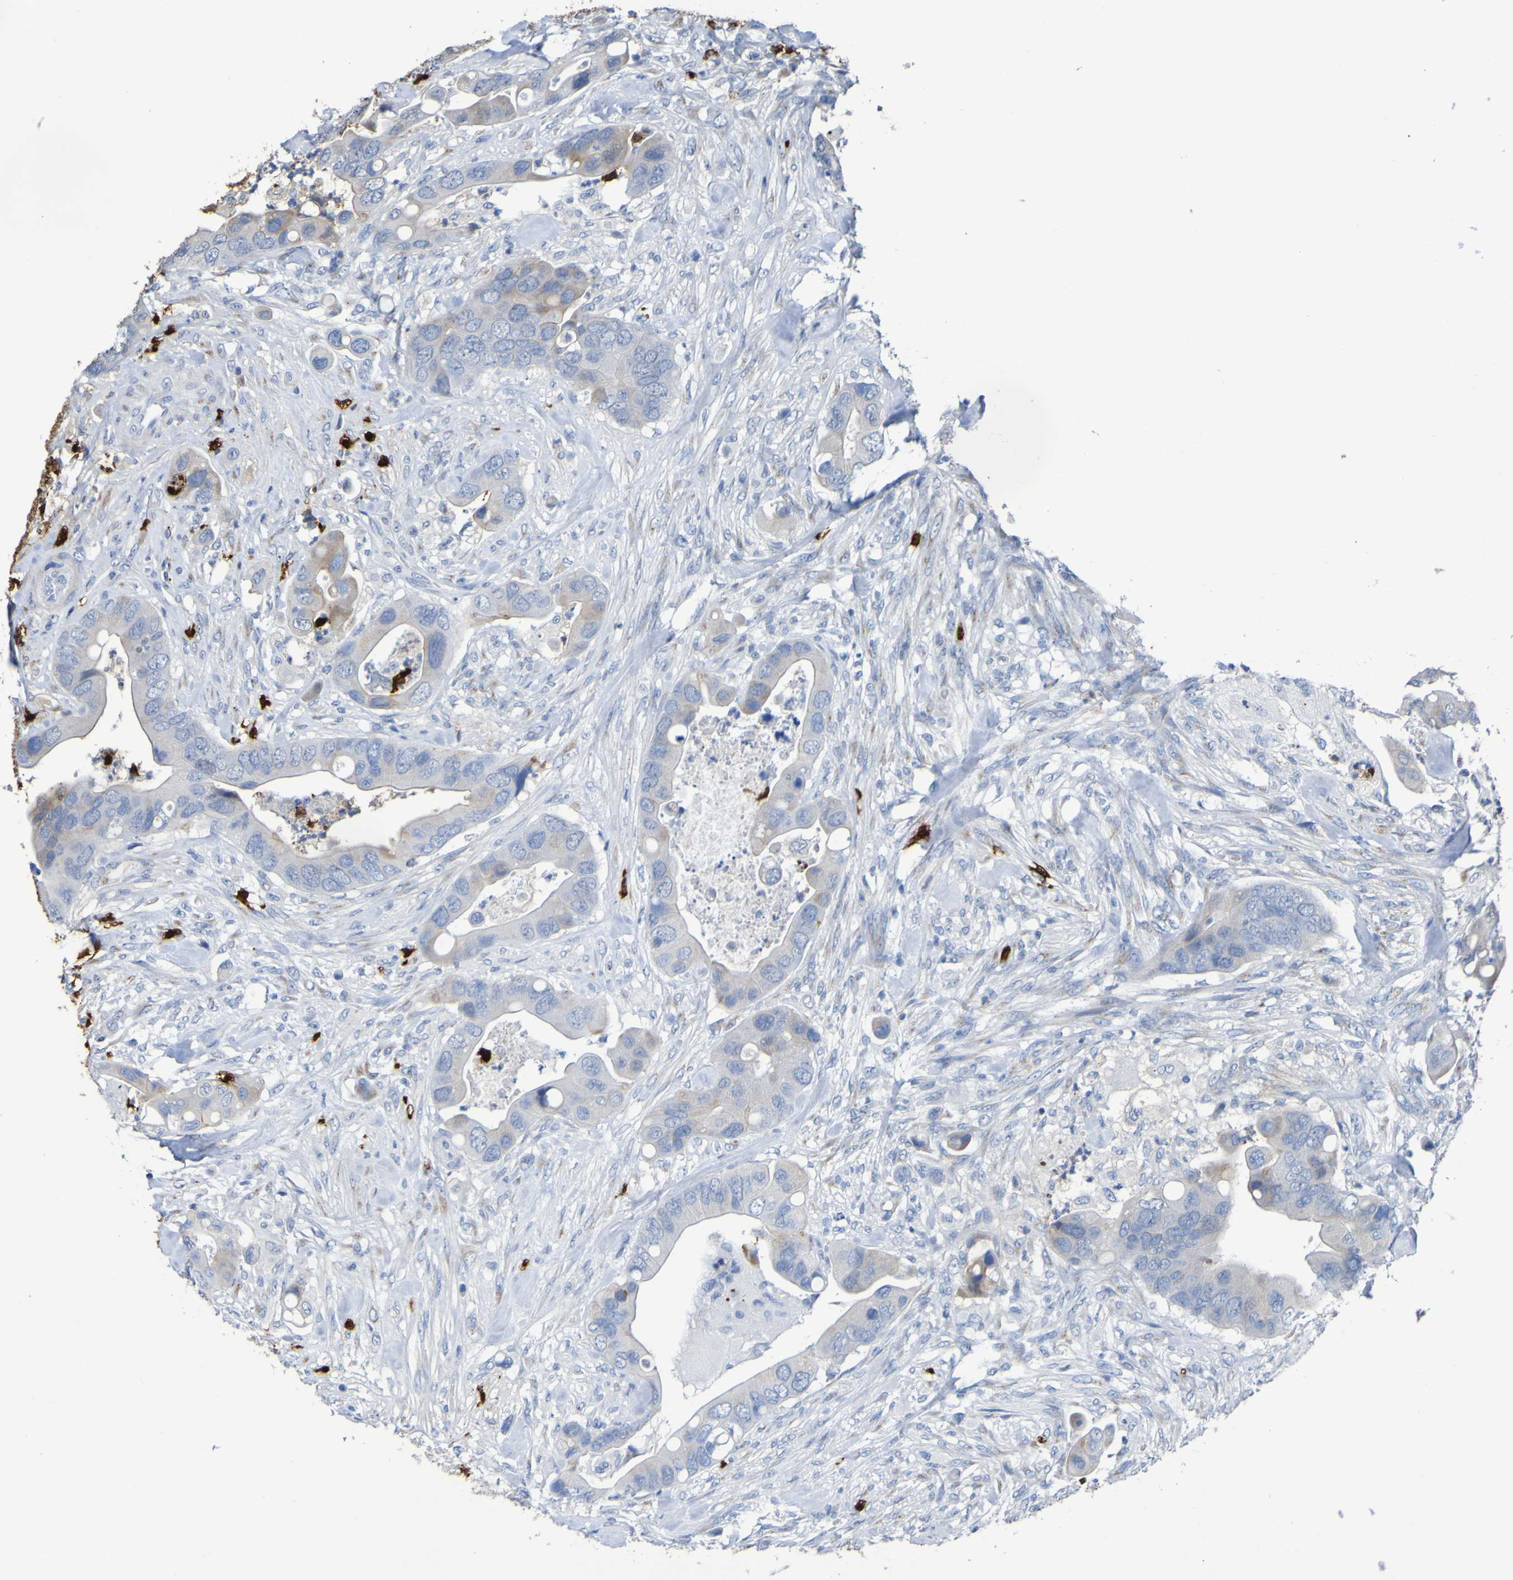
{"staining": {"intensity": "moderate", "quantity": "<25%", "location": "cytoplasmic/membranous"}, "tissue": "colorectal cancer", "cell_type": "Tumor cells", "image_type": "cancer", "snomed": [{"axis": "morphology", "description": "Adenocarcinoma, NOS"}, {"axis": "topography", "description": "Rectum"}], "caption": "Colorectal adenocarcinoma tissue displays moderate cytoplasmic/membranous staining in approximately <25% of tumor cells, visualized by immunohistochemistry.", "gene": "C11orf24", "patient": {"sex": "female", "age": 57}}